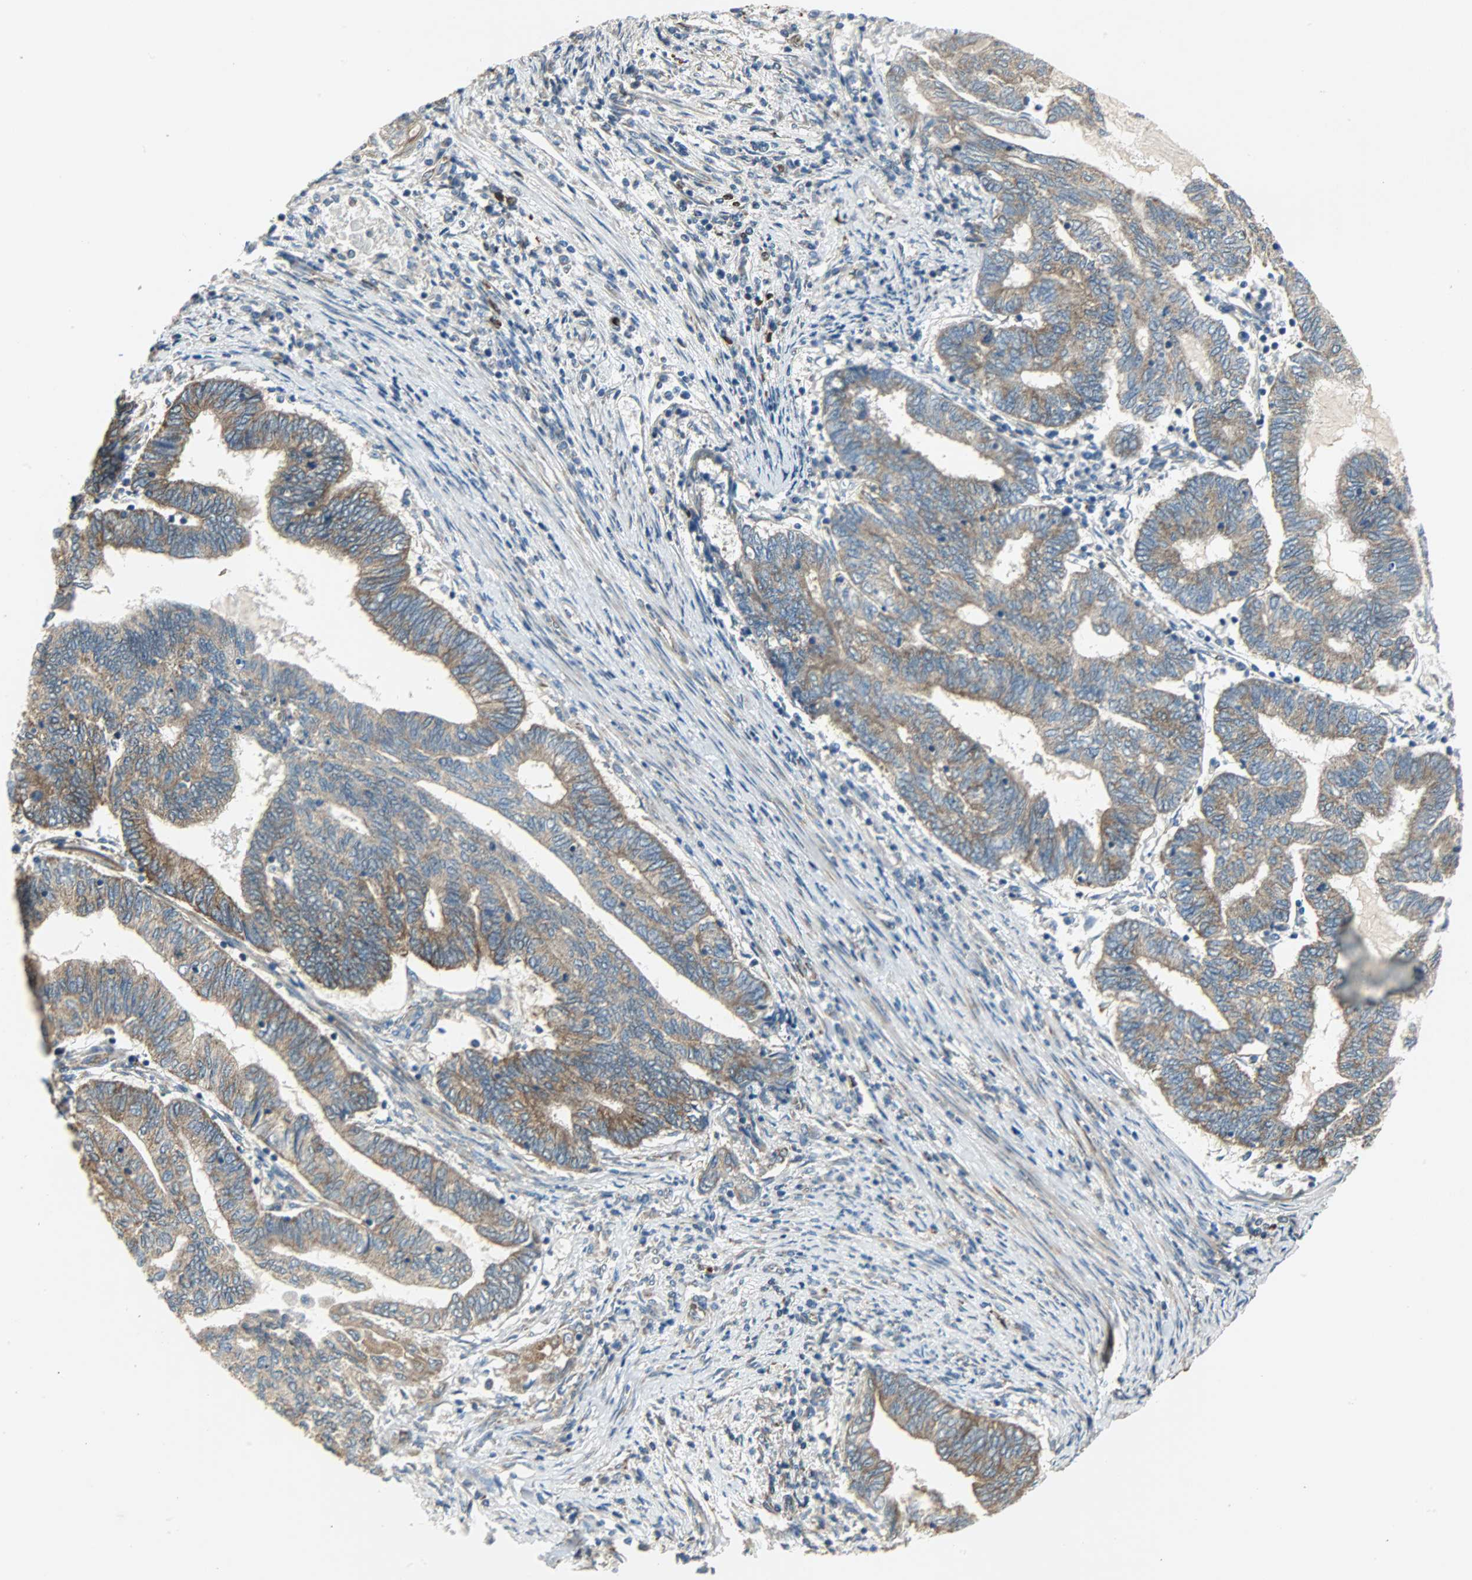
{"staining": {"intensity": "strong", "quantity": ">75%", "location": "cytoplasmic/membranous"}, "tissue": "endometrial cancer", "cell_type": "Tumor cells", "image_type": "cancer", "snomed": [{"axis": "morphology", "description": "Adenocarcinoma, NOS"}, {"axis": "topography", "description": "Uterus"}, {"axis": "topography", "description": "Endometrium"}], "caption": "The histopathology image displays immunohistochemical staining of endometrial adenocarcinoma. There is strong cytoplasmic/membranous staining is seen in about >75% of tumor cells.", "gene": "C1orf198", "patient": {"sex": "female", "age": 70}}